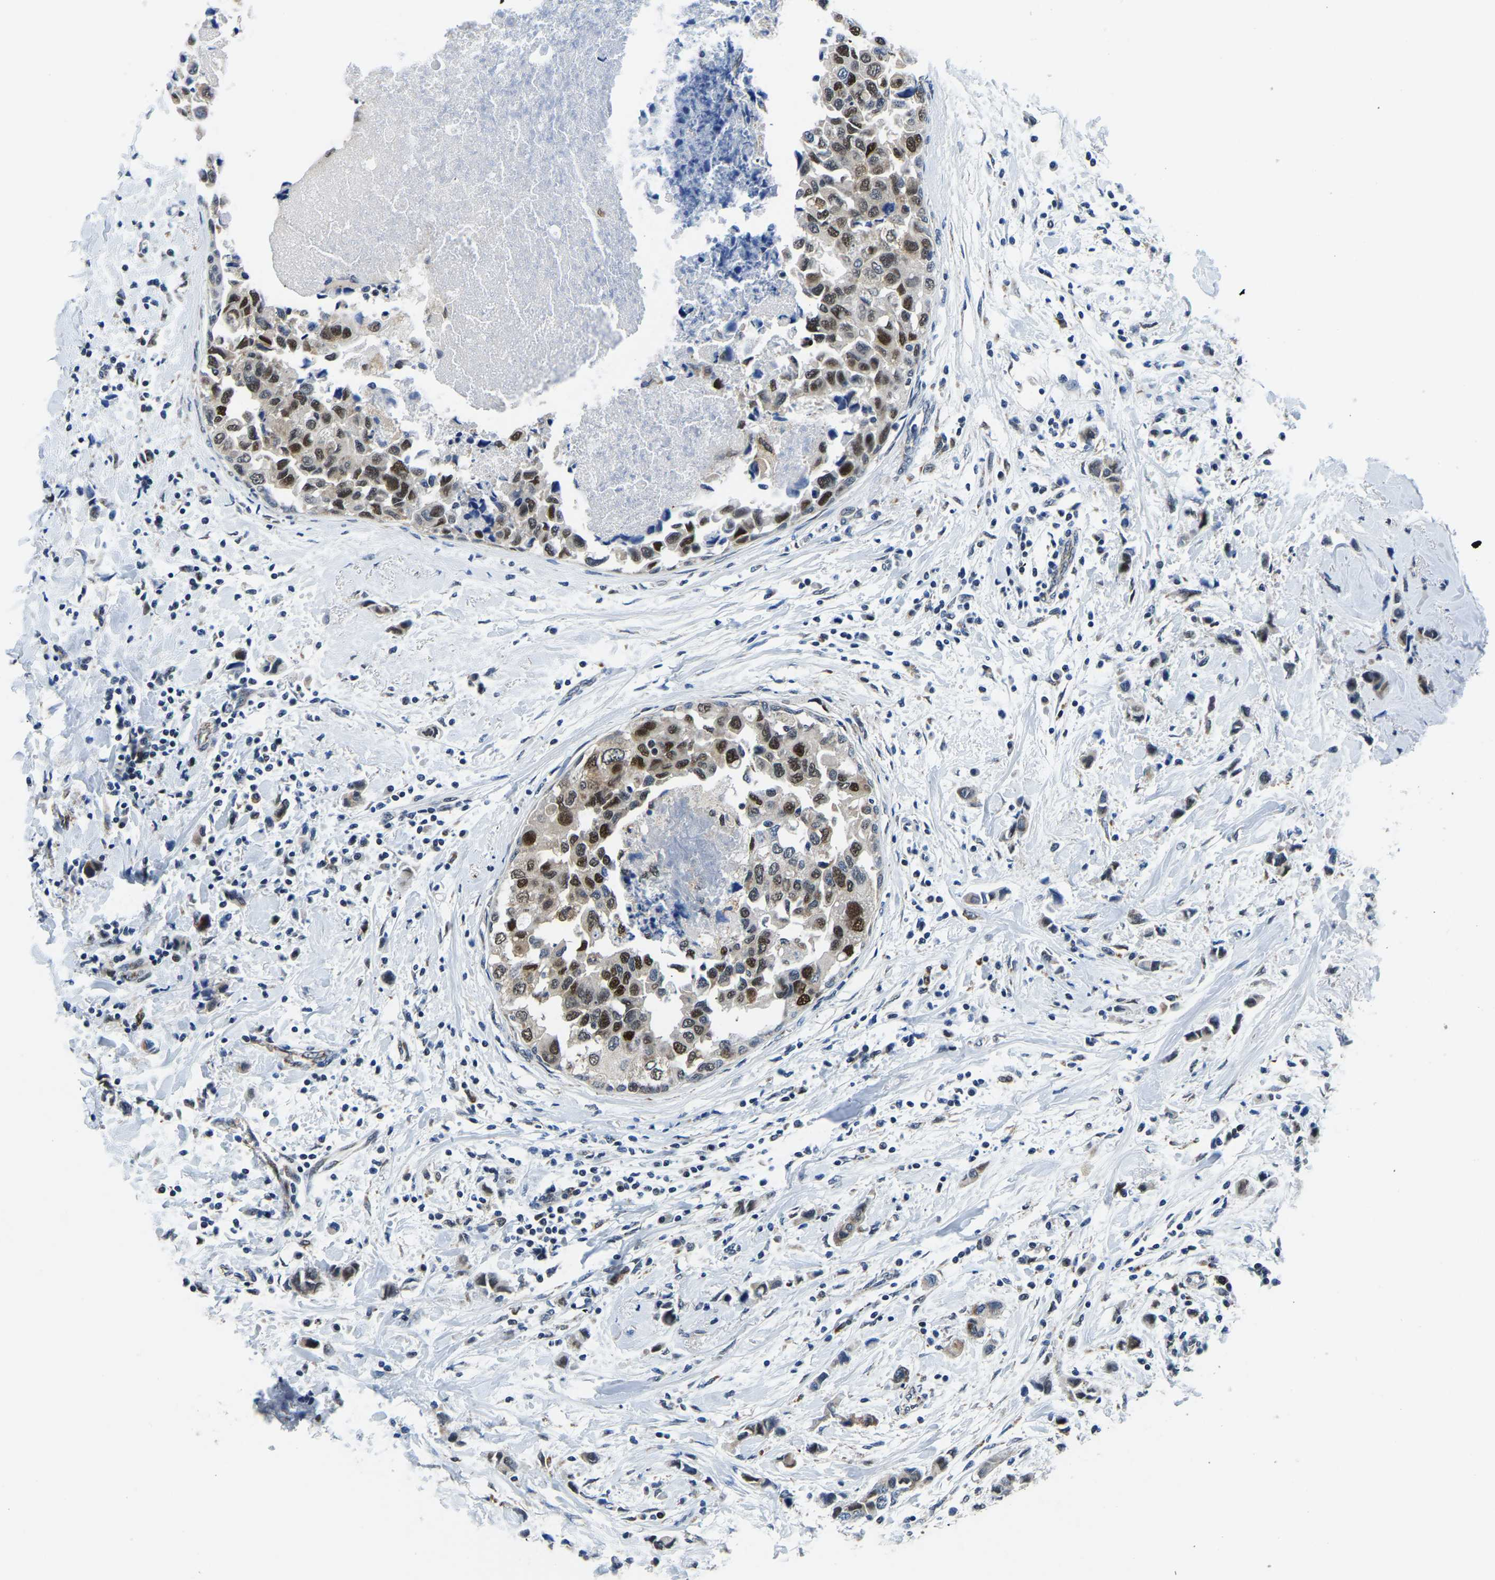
{"staining": {"intensity": "weak", "quantity": "25%-75%", "location": "cytoplasmic/membranous,nuclear"}, "tissue": "breast cancer", "cell_type": "Tumor cells", "image_type": "cancer", "snomed": [{"axis": "morphology", "description": "Normal tissue, NOS"}, {"axis": "morphology", "description": "Duct carcinoma"}, {"axis": "topography", "description": "Breast"}], "caption": "Human breast cancer (intraductal carcinoma) stained with a brown dye exhibits weak cytoplasmic/membranous and nuclear positive positivity in about 25%-75% of tumor cells.", "gene": "BNIP3L", "patient": {"sex": "female", "age": 50}}